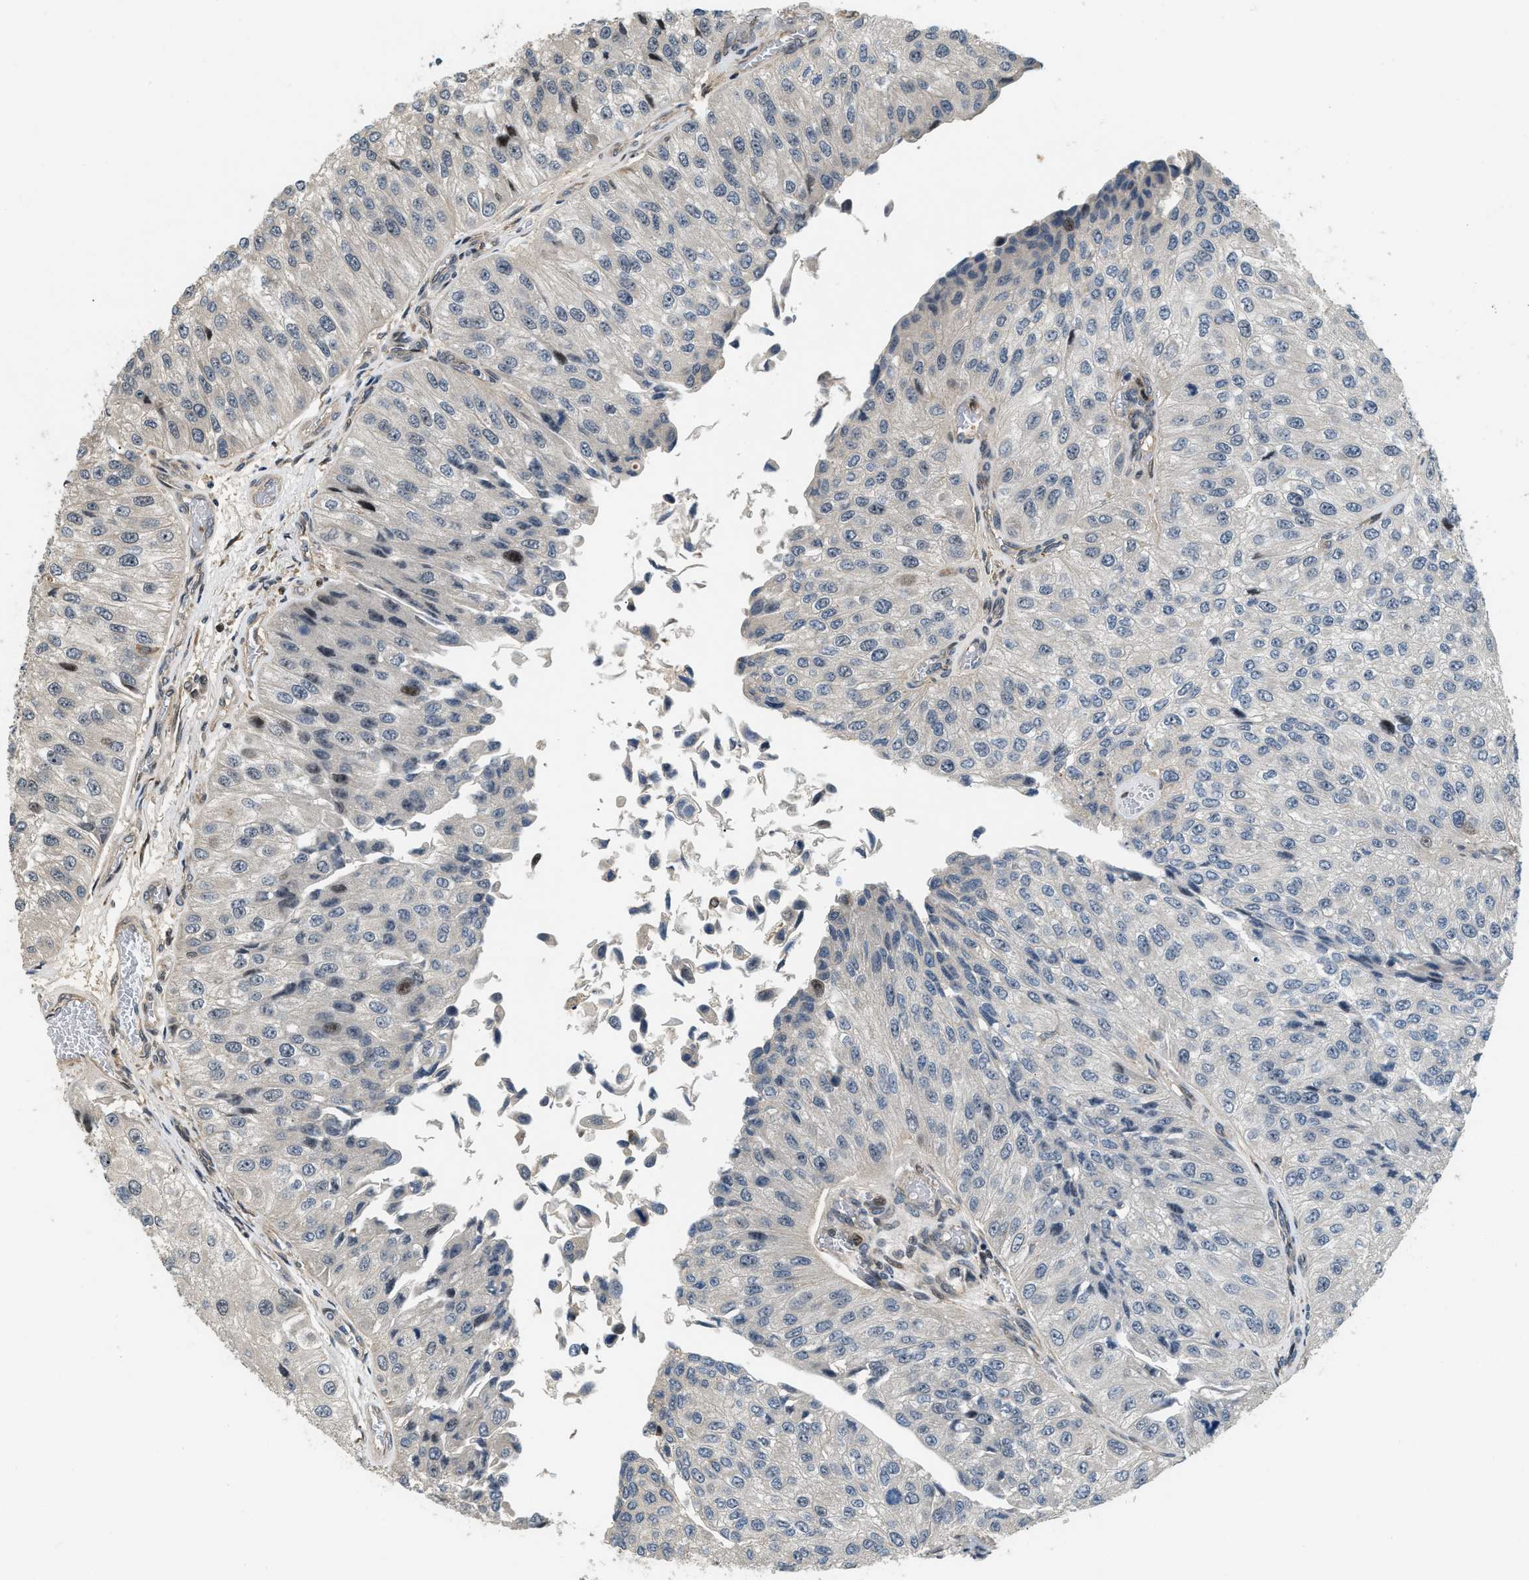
{"staining": {"intensity": "negative", "quantity": "none", "location": "none"}, "tissue": "urothelial cancer", "cell_type": "Tumor cells", "image_type": "cancer", "snomed": [{"axis": "morphology", "description": "Urothelial carcinoma, High grade"}, {"axis": "topography", "description": "Kidney"}, {"axis": "topography", "description": "Urinary bladder"}], "caption": "Immunohistochemistry histopathology image of high-grade urothelial carcinoma stained for a protein (brown), which shows no staining in tumor cells. The staining was performed using DAB to visualize the protein expression in brown, while the nuclei were stained in blue with hematoxylin (Magnification: 20x).", "gene": "LTA4H", "patient": {"sex": "male", "age": 77}}